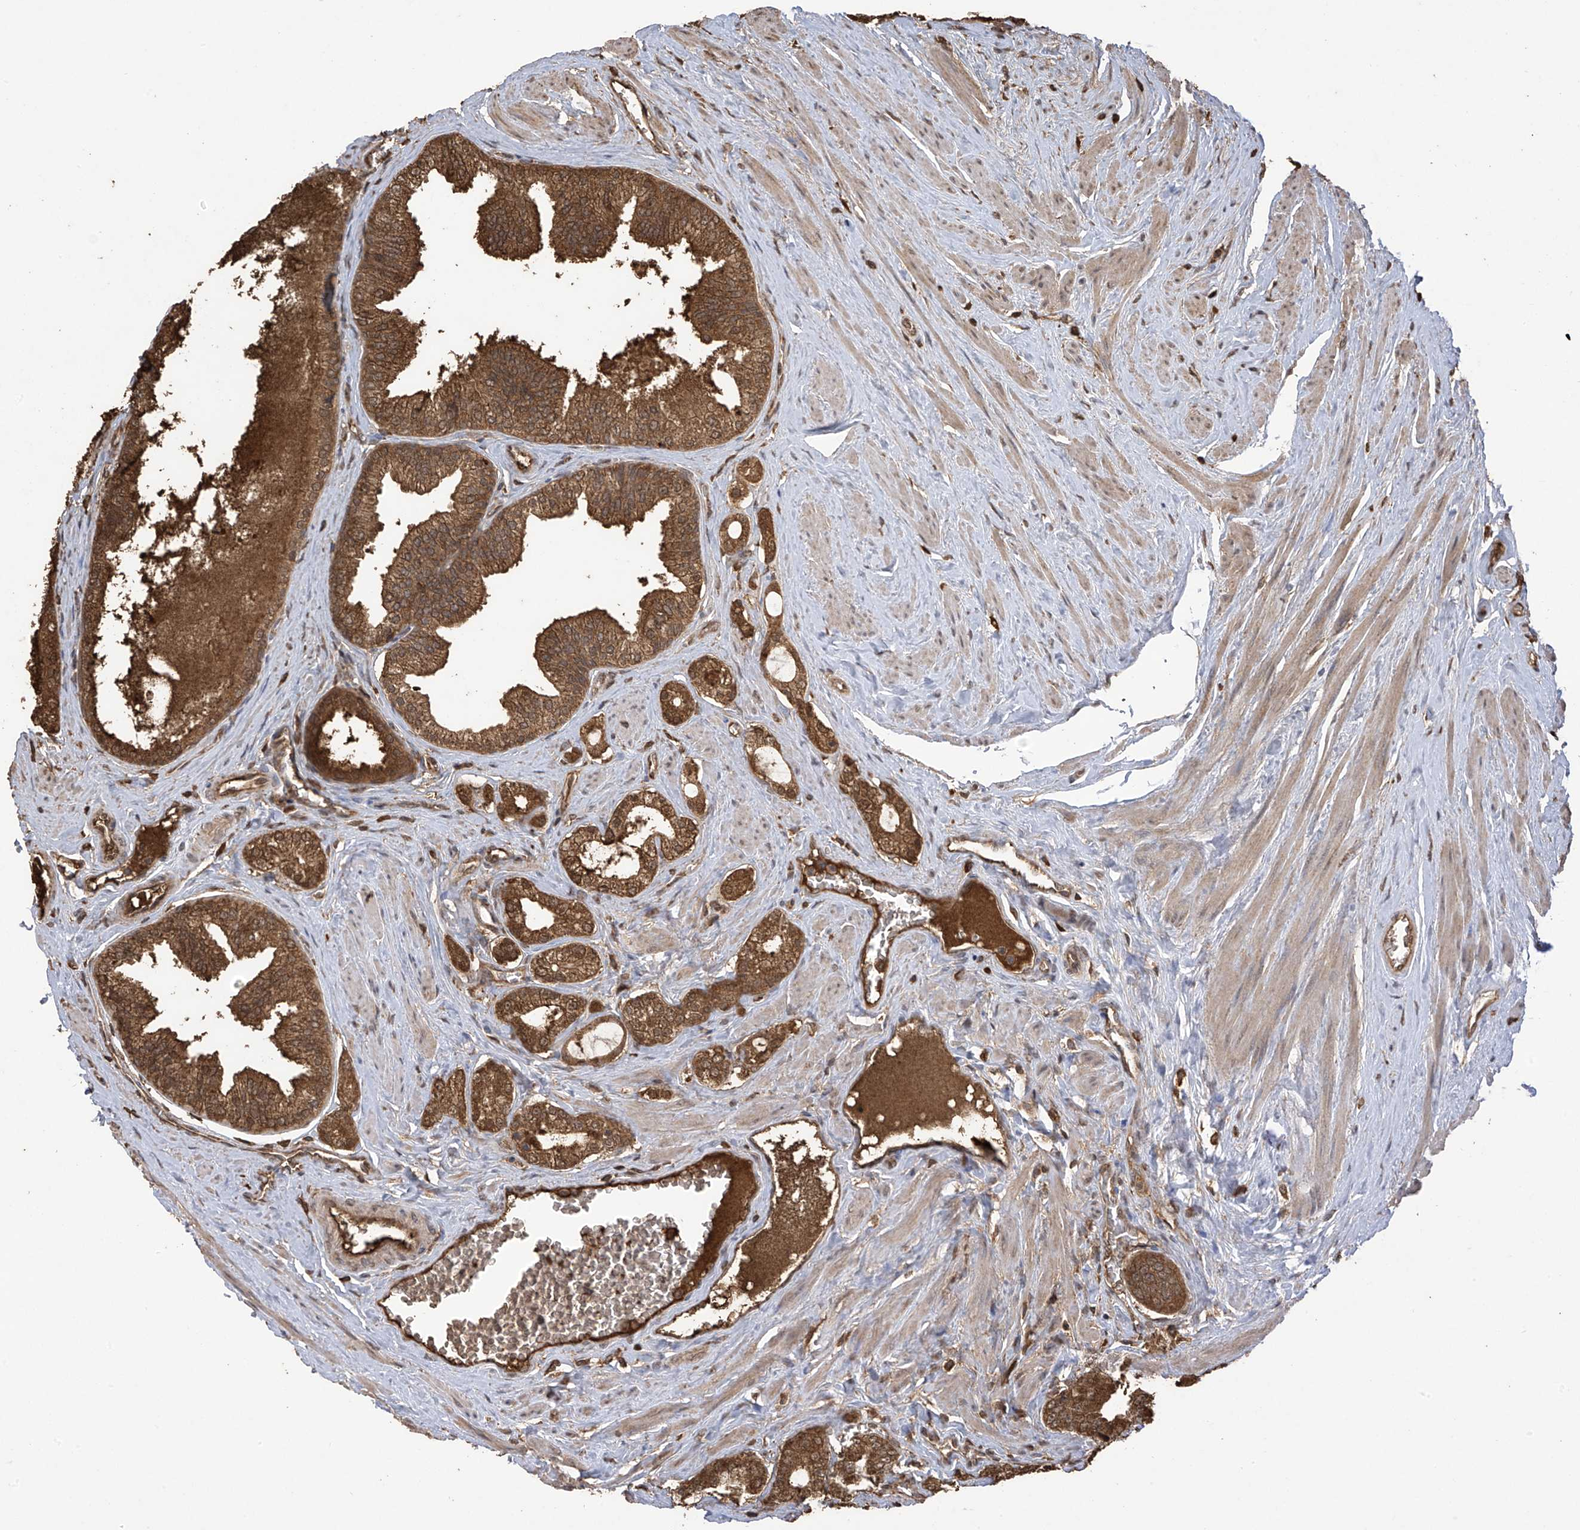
{"staining": {"intensity": "moderate", "quantity": ">75%", "location": "cytoplasmic/membranous"}, "tissue": "prostate cancer", "cell_type": "Tumor cells", "image_type": "cancer", "snomed": [{"axis": "morphology", "description": "Adenocarcinoma, Low grade"}, {"axis": "topography", "description": "Prostate"}], "caption": "The immunohistochemical stain shows moderate cytoplasmic/membranous staining in tumor cells of prostate cancer tissue.", "gene": "PNPT1", "patient": {"sex": "male", "age": 63}}